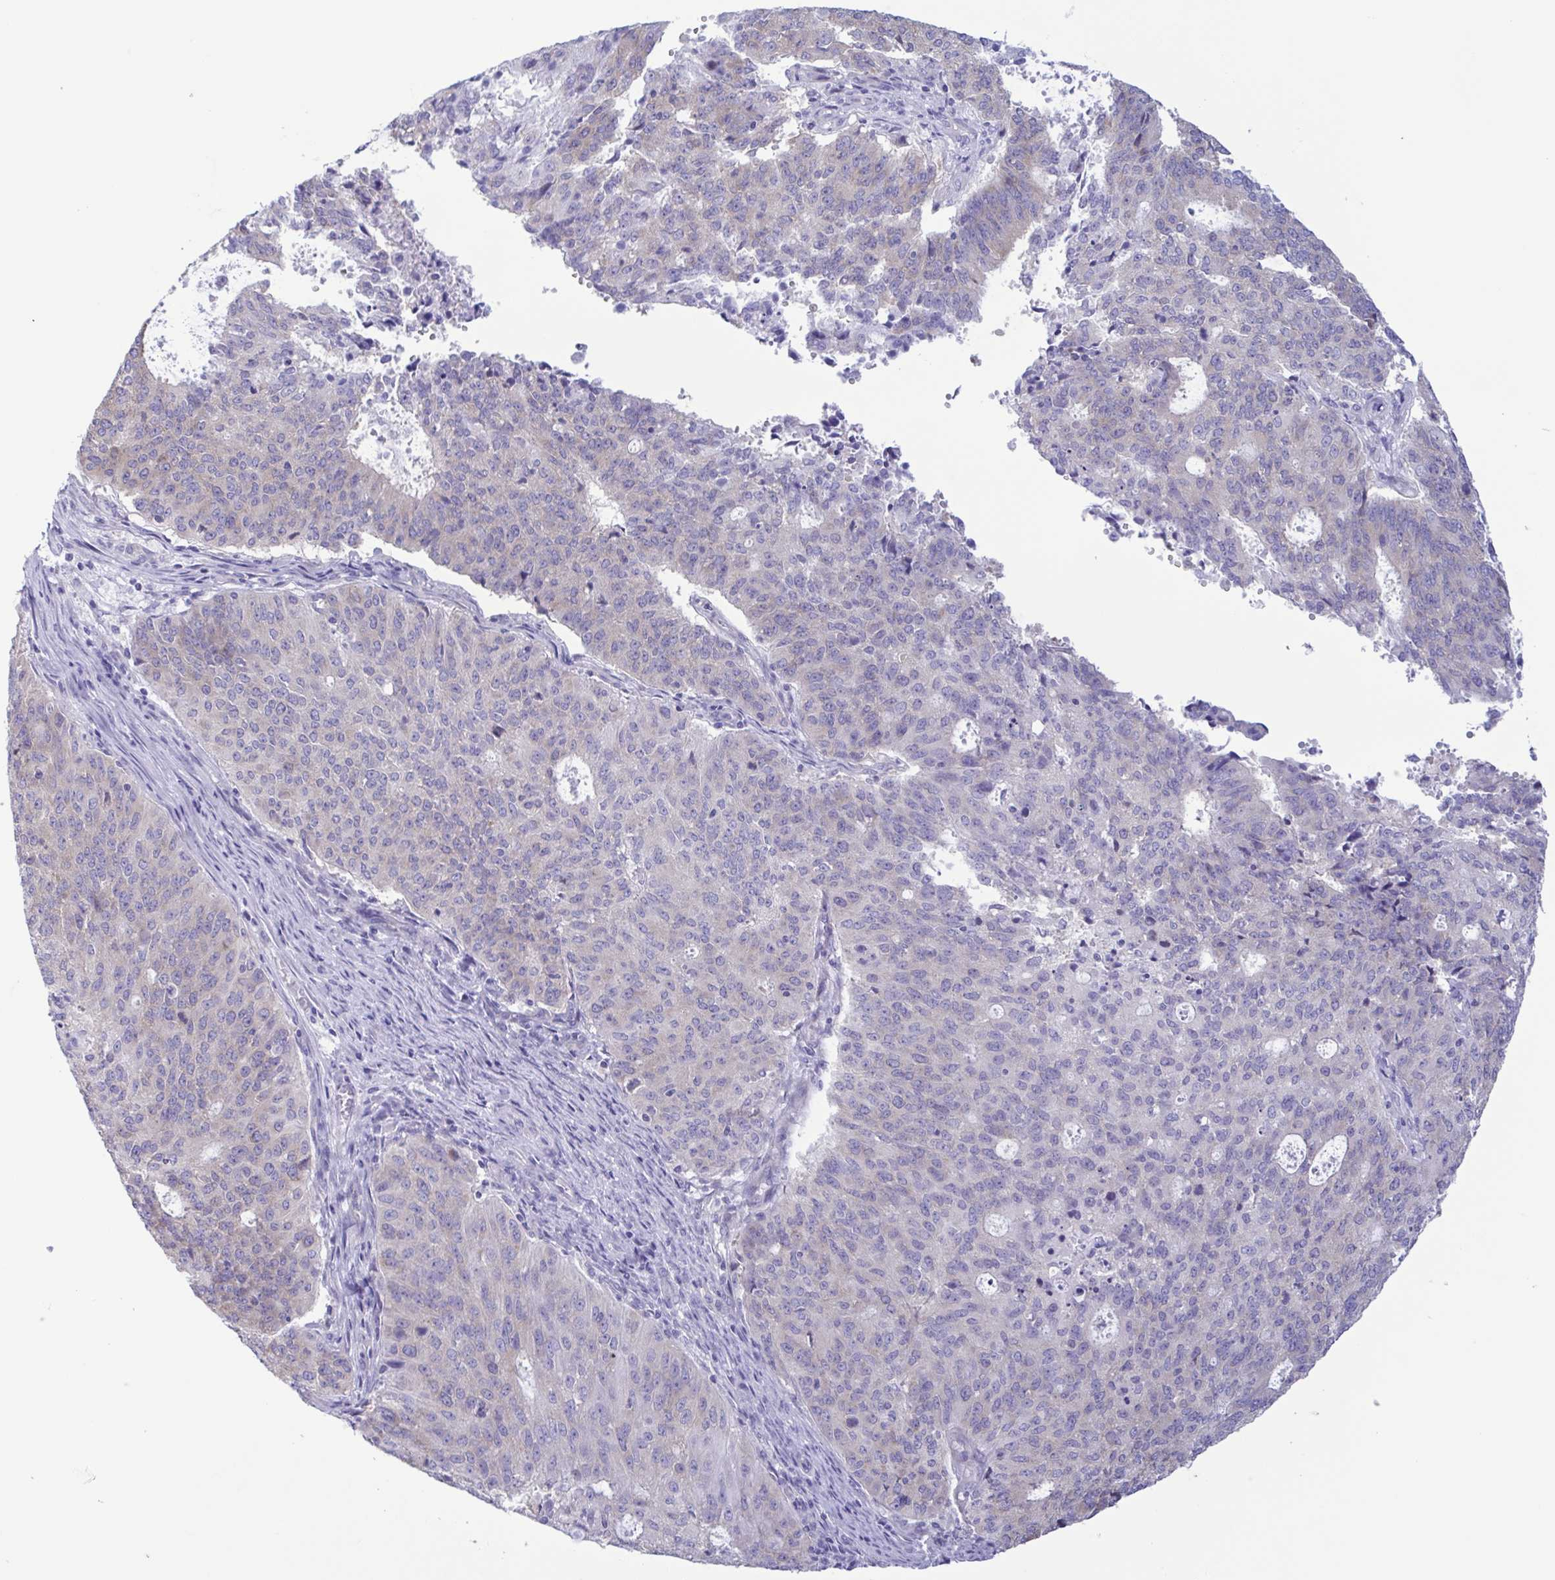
{"staining": {"intensity": "negative", "quantity": "none", "location": "none"}, "tissue": "endometrial cancer", "cell_type": "Tumor cells", "image_type": "cancer", "snomed": [{"axis": "morphology", "description": "Adenocarcinoma, NOS"}, {"axis": "topography", "description": "Endometrium"}], "caption": "Tumor cells show no significant protein positivity in adenocarcinoma (endometrial).", "gene": "TNNI3", "patient": {"sex": "female", "age": 82}}